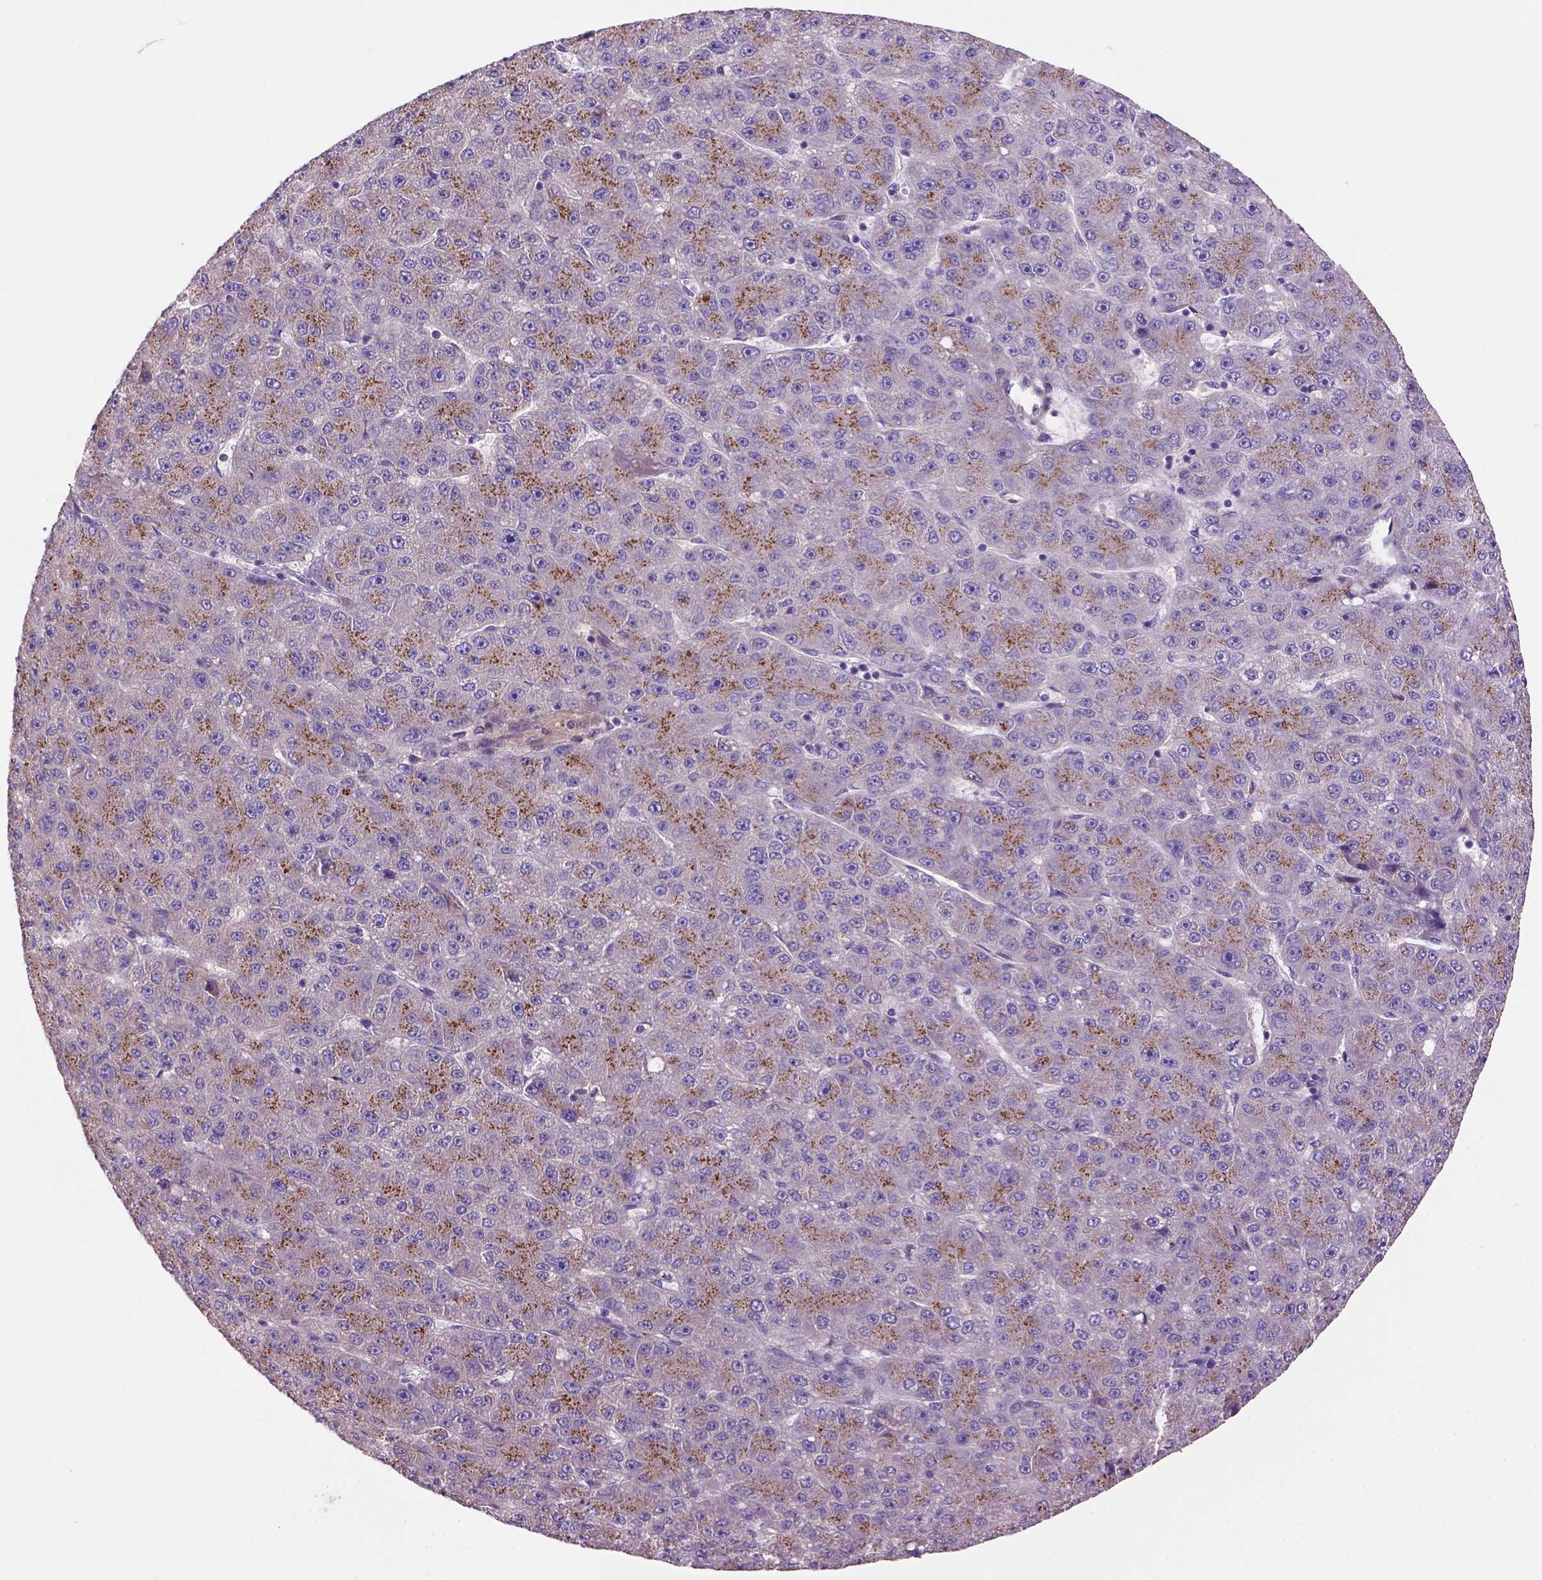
{"staining": {"intensity": "moderate", "quantity": "25%-75%", "location": "cytoplasmic/membranous"}, "tissue": "liver cancer", "cell_type": "Tumor cells", "image_type": "cancer", "snomed": [{"axis": "morphology", "description": "Carcinoma, Hepatocellular, NOS"}, {"axis": "topography", "description": "Liver"}], "caption": "Immunohistochemistry (IHC) photomicrograph of hepatocellular carcinoma (liver) stained for a protein (brown), which exhibits medium levels of moderate cytoplasmic/membranous expression in approximately 25%-75% of tumor cells.", "gene": "WARS2", "patient": {"sex": "male", "age": 67}}